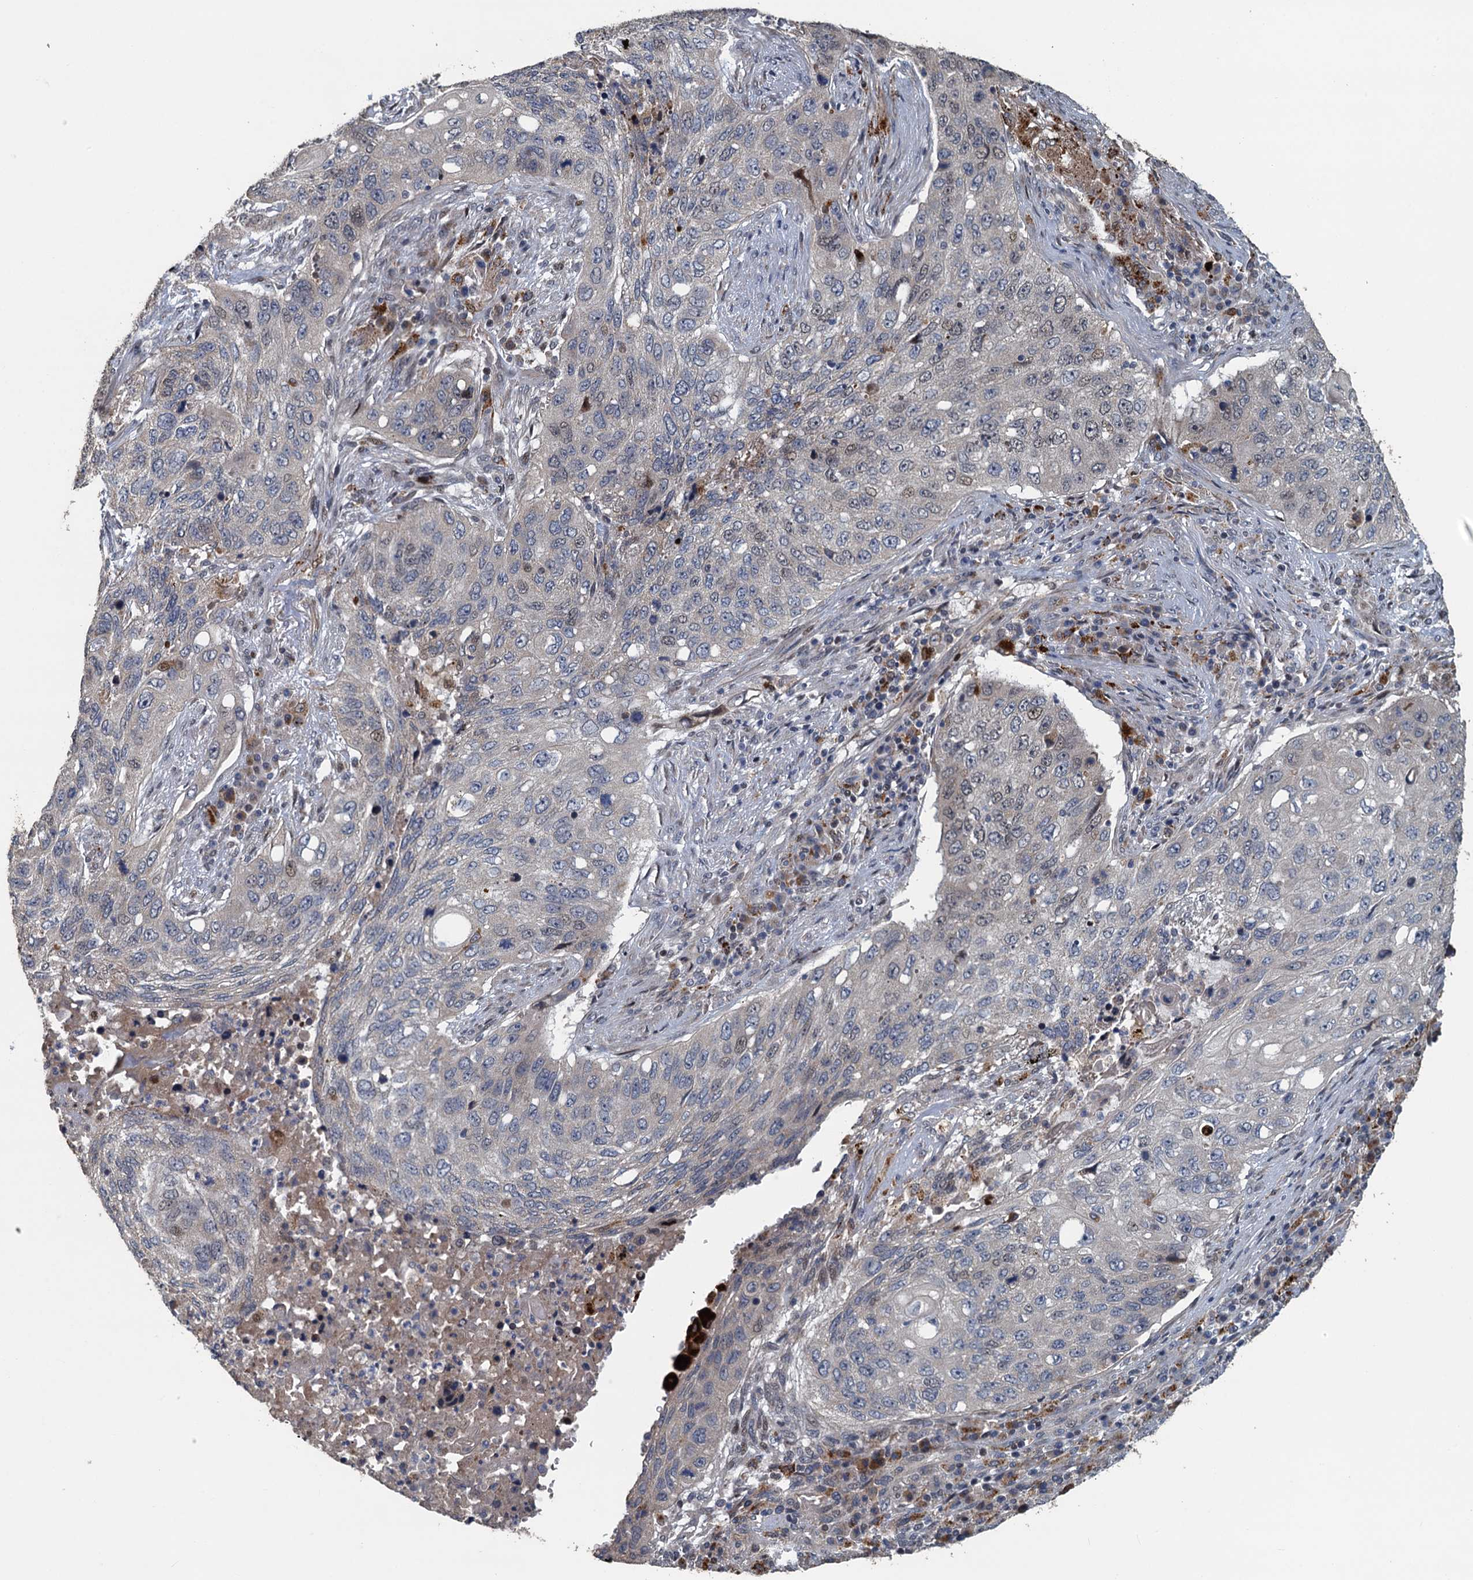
{"staining": {"intensity": "weak", "quantity": "<25%", "location": "nuclear"}, "tissue": "lung cancer", "cell_type": "Tumor cells", "image_type": "cancer", "snomed": [{"axis": "morphology", "description": "Squamous cell carcinoma, NOS"}, {"axis": "topography", "description": "Lung"}], "caption": "Lung cancer stained for a protein using immunohistochemistry (IHC) exhibits no positivity tumor cells.", "gene": "AGRN", "patient": {"sex": "female", "age": 63}}